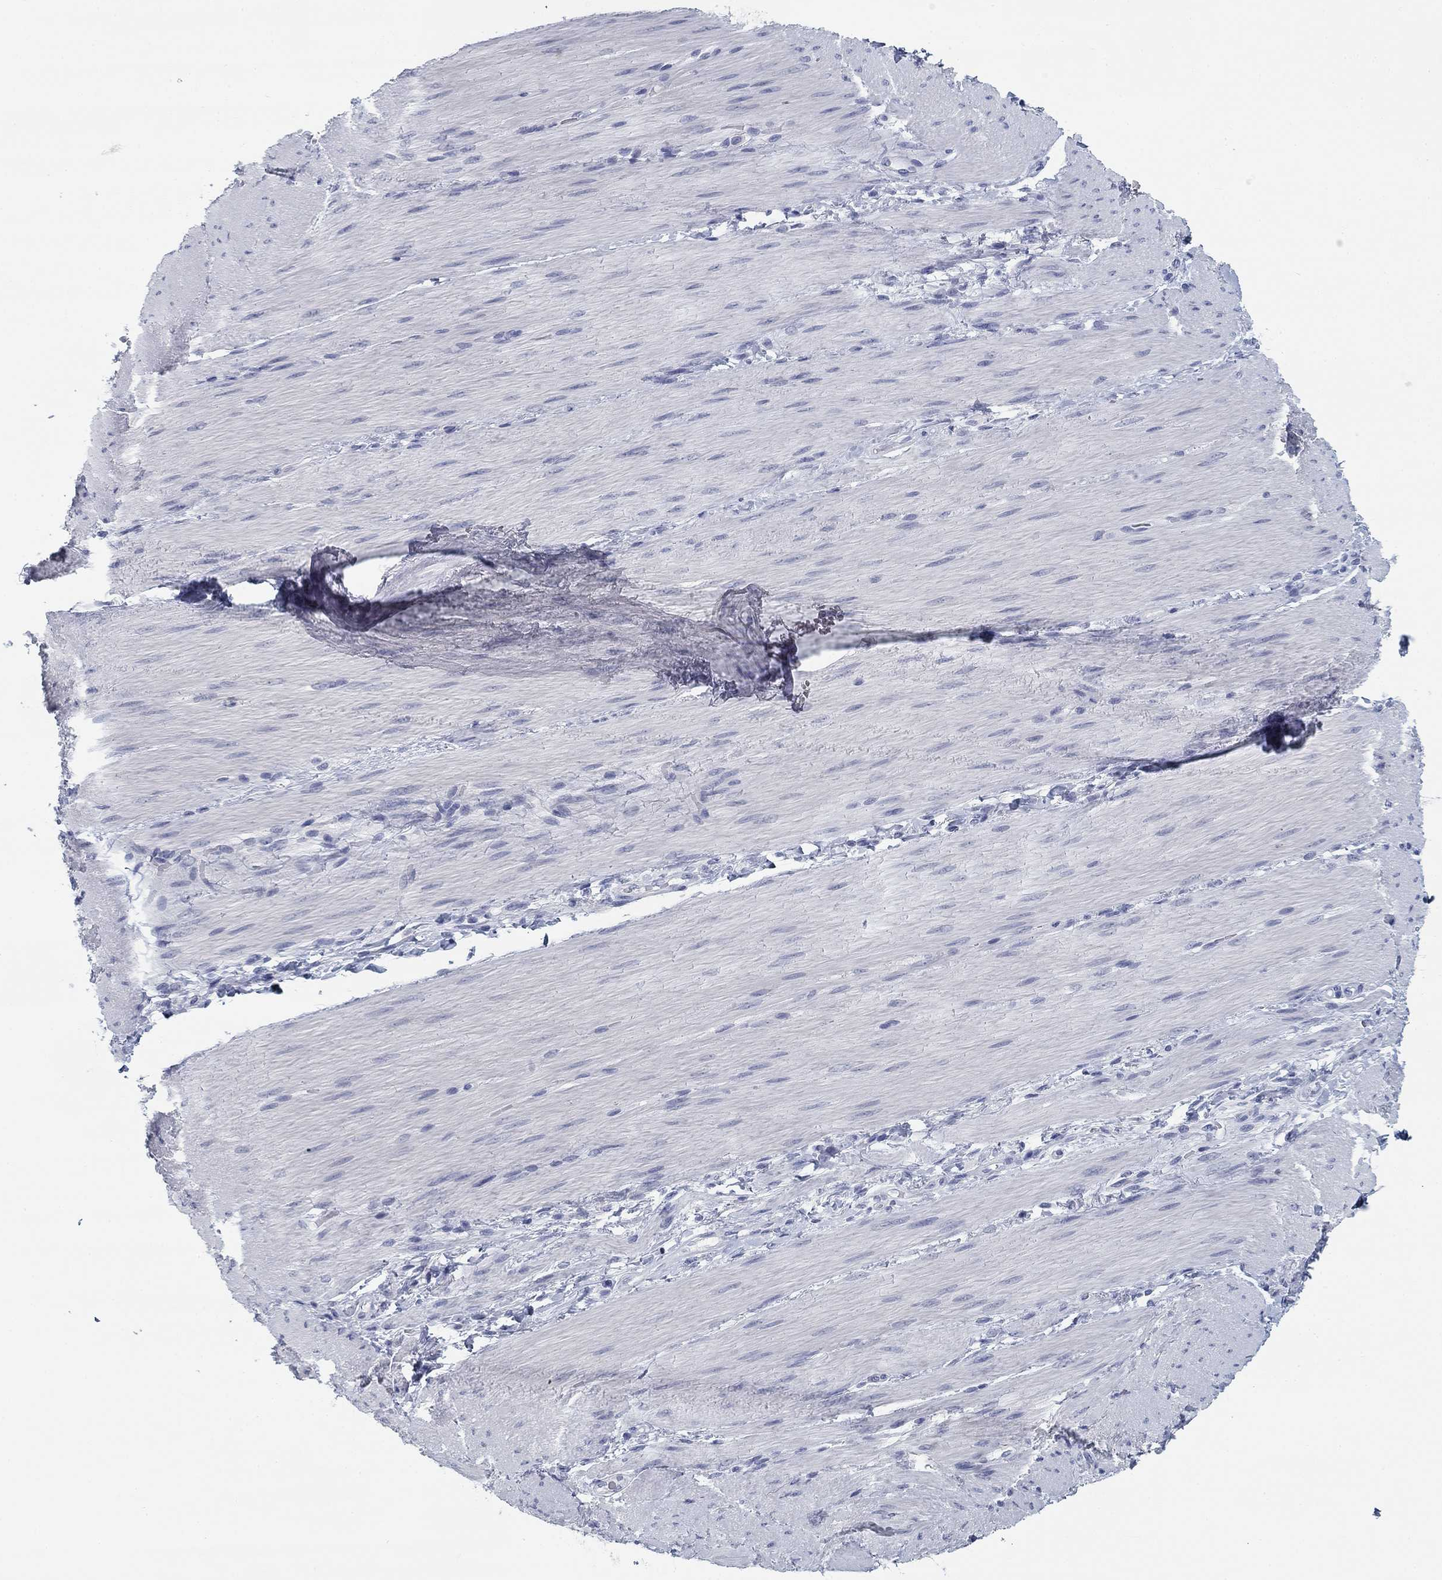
{"staining": {"intensity": "negative", "quantity": "none", "location": "none"}, "tissue": "adipose tissue", "cell_type": "Adipocytes", "image_type": "normal", "snomed": [{"axis": "morphology", "description": "Normal tissue, NOS"}, {"axis": "topography", "description": "Smooth muscle"}, {"axis": "topography", "description": "Duodenum"}, {"axis": "topography", "description": "Peripheral nerve tissue"}], "caption": "Immunohistochemistry micrograph of normal human adipose tissue stained for a protein (brown), which demonstrates no expression in adipocytes.", "gene": "DNAL1", "patient": {"sex": "female", "age": 61}}